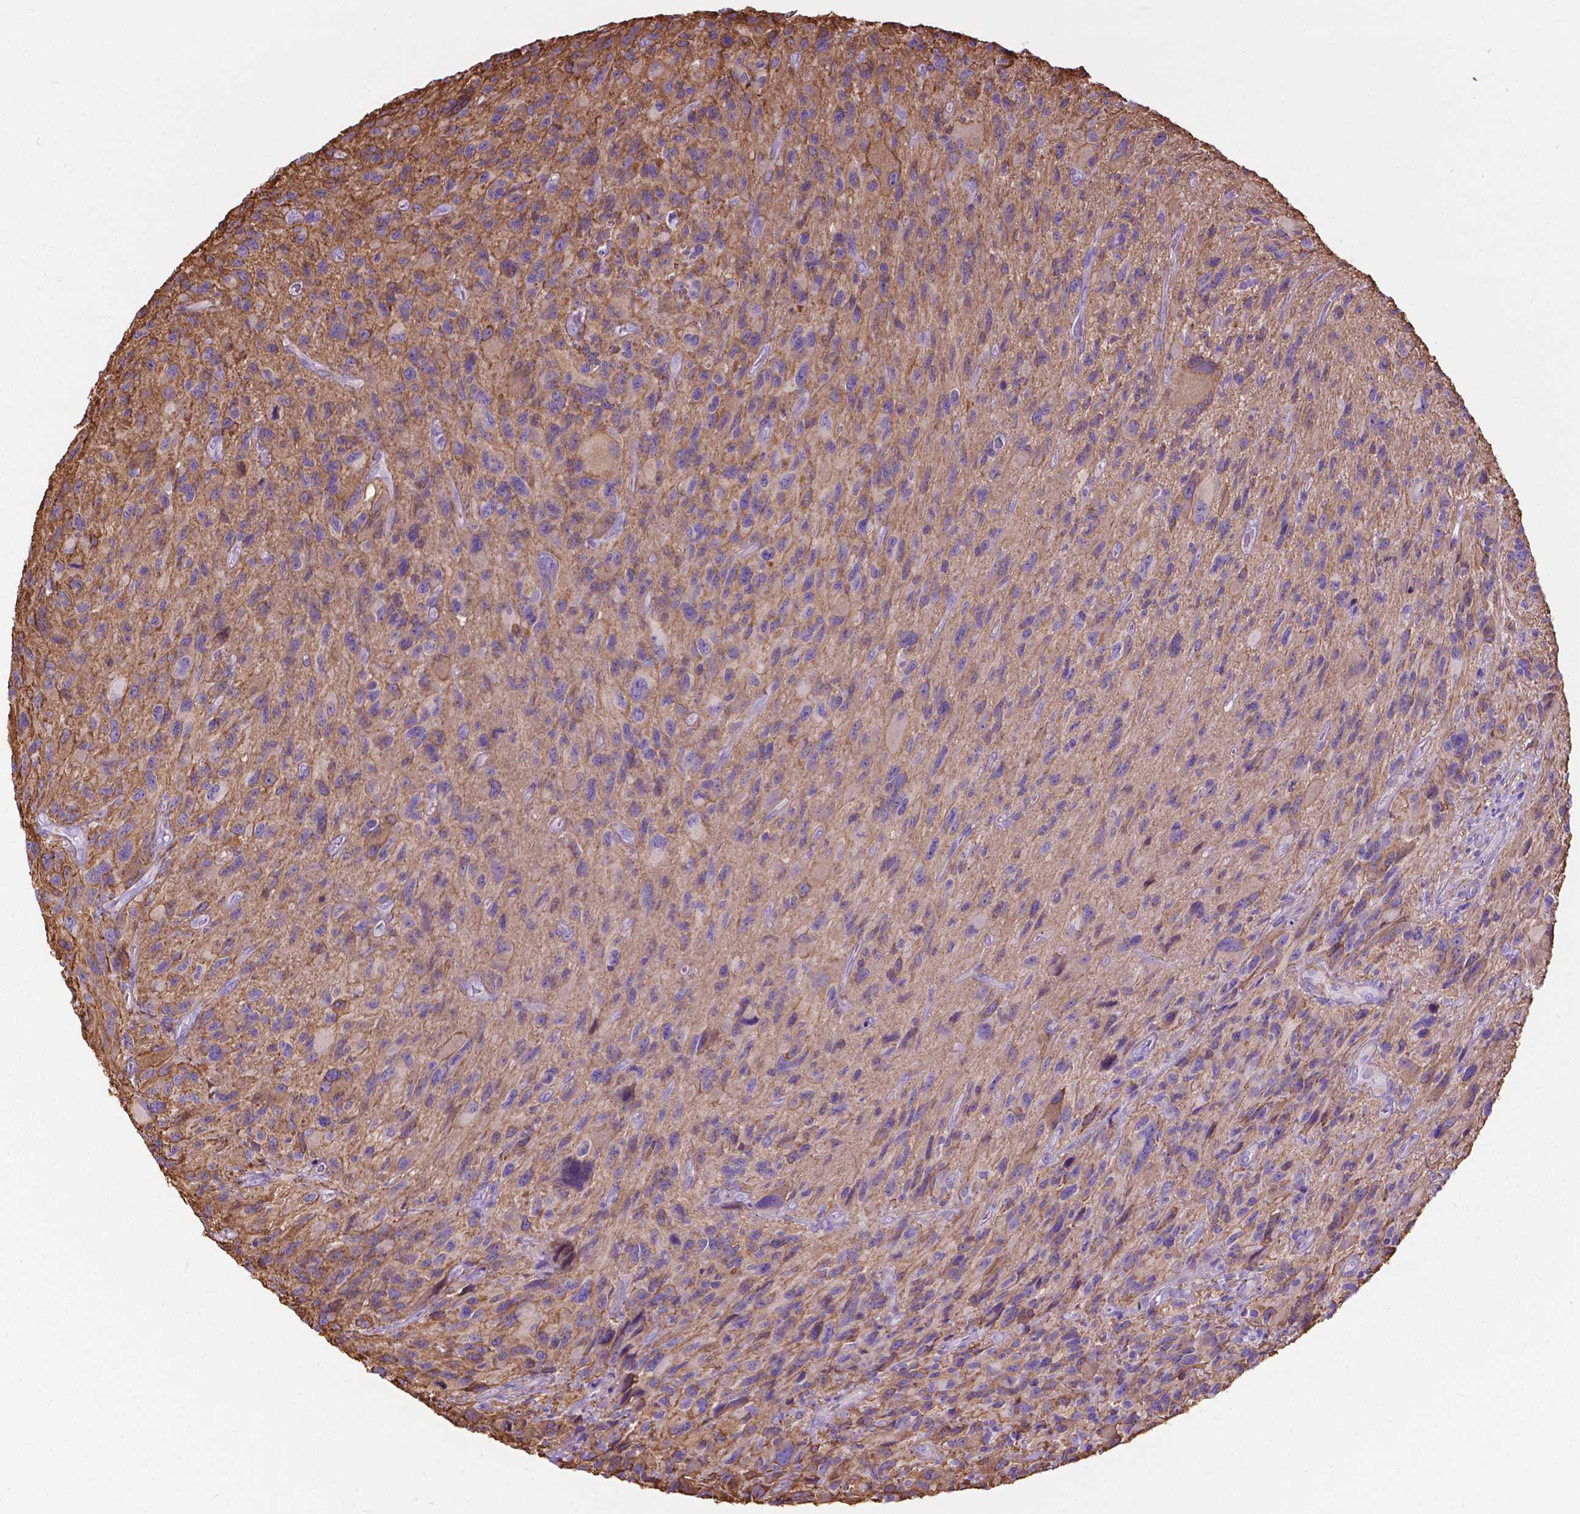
{"staining": {"intensity": "moderate", "quantity": "25%-75%", "location": "cytoplasmic/membranous"}, "tissue": "glioma", "cell_type": "Tumor cells", "image_type": "cancer", "snomed": [{"axis": "morphology", "description": "Glioma, malignant, NOS"}, {"axis": "morphology", "description": "Glioma, malignant, High grade"}, {"axis": "topography", "description": "Brain"}], "caption": "Immunohistochemical staining of human glioma displays medium levels of moderate cytoplasmic/membranous expression in about 25%-75% of tumor cells.", "gene": "PCDHA12", "patient": {"sex": "female", "age": 71}}